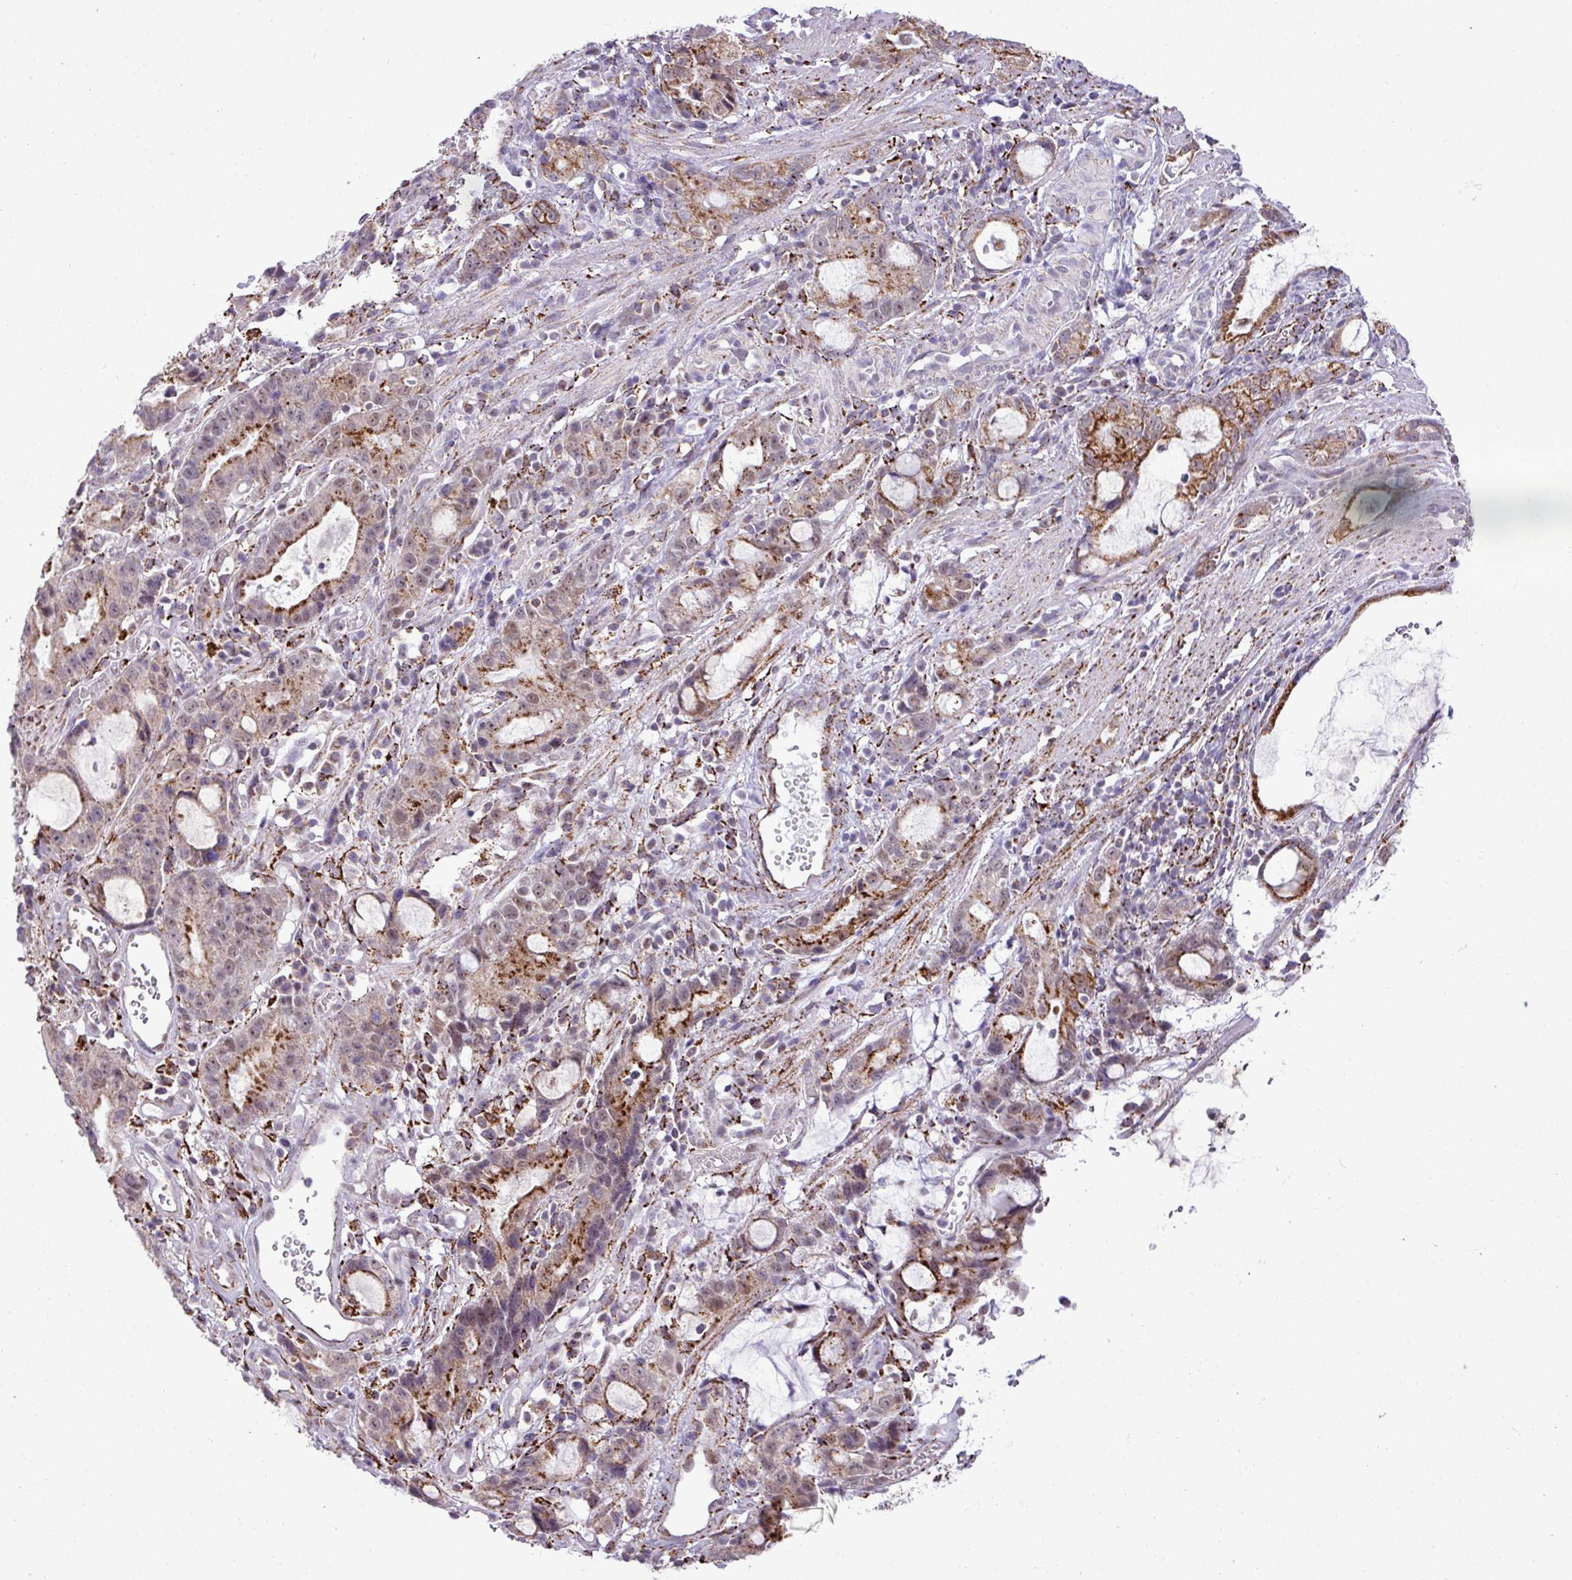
{"staining": {"intensity": "strong", "quantity": "25%-75%", "location": "cytoplasmic/membranous"}, "tissue": "stomach cancer", "cell_type": "Tumor cells", "image_type": "cancer", "snomed": [{"axis": "morphology", "description": "Adenocarcinoma, NOS"}, {"axis": "topography", "description": "Stomach"}], "caption": "A brown stain labels strong cytoplasmic/membranous expression of a protein in stomach adenocarcinoma tumor cells.", "gene": "SGPP1", "patient": {"sex": "male", "age": 55}}